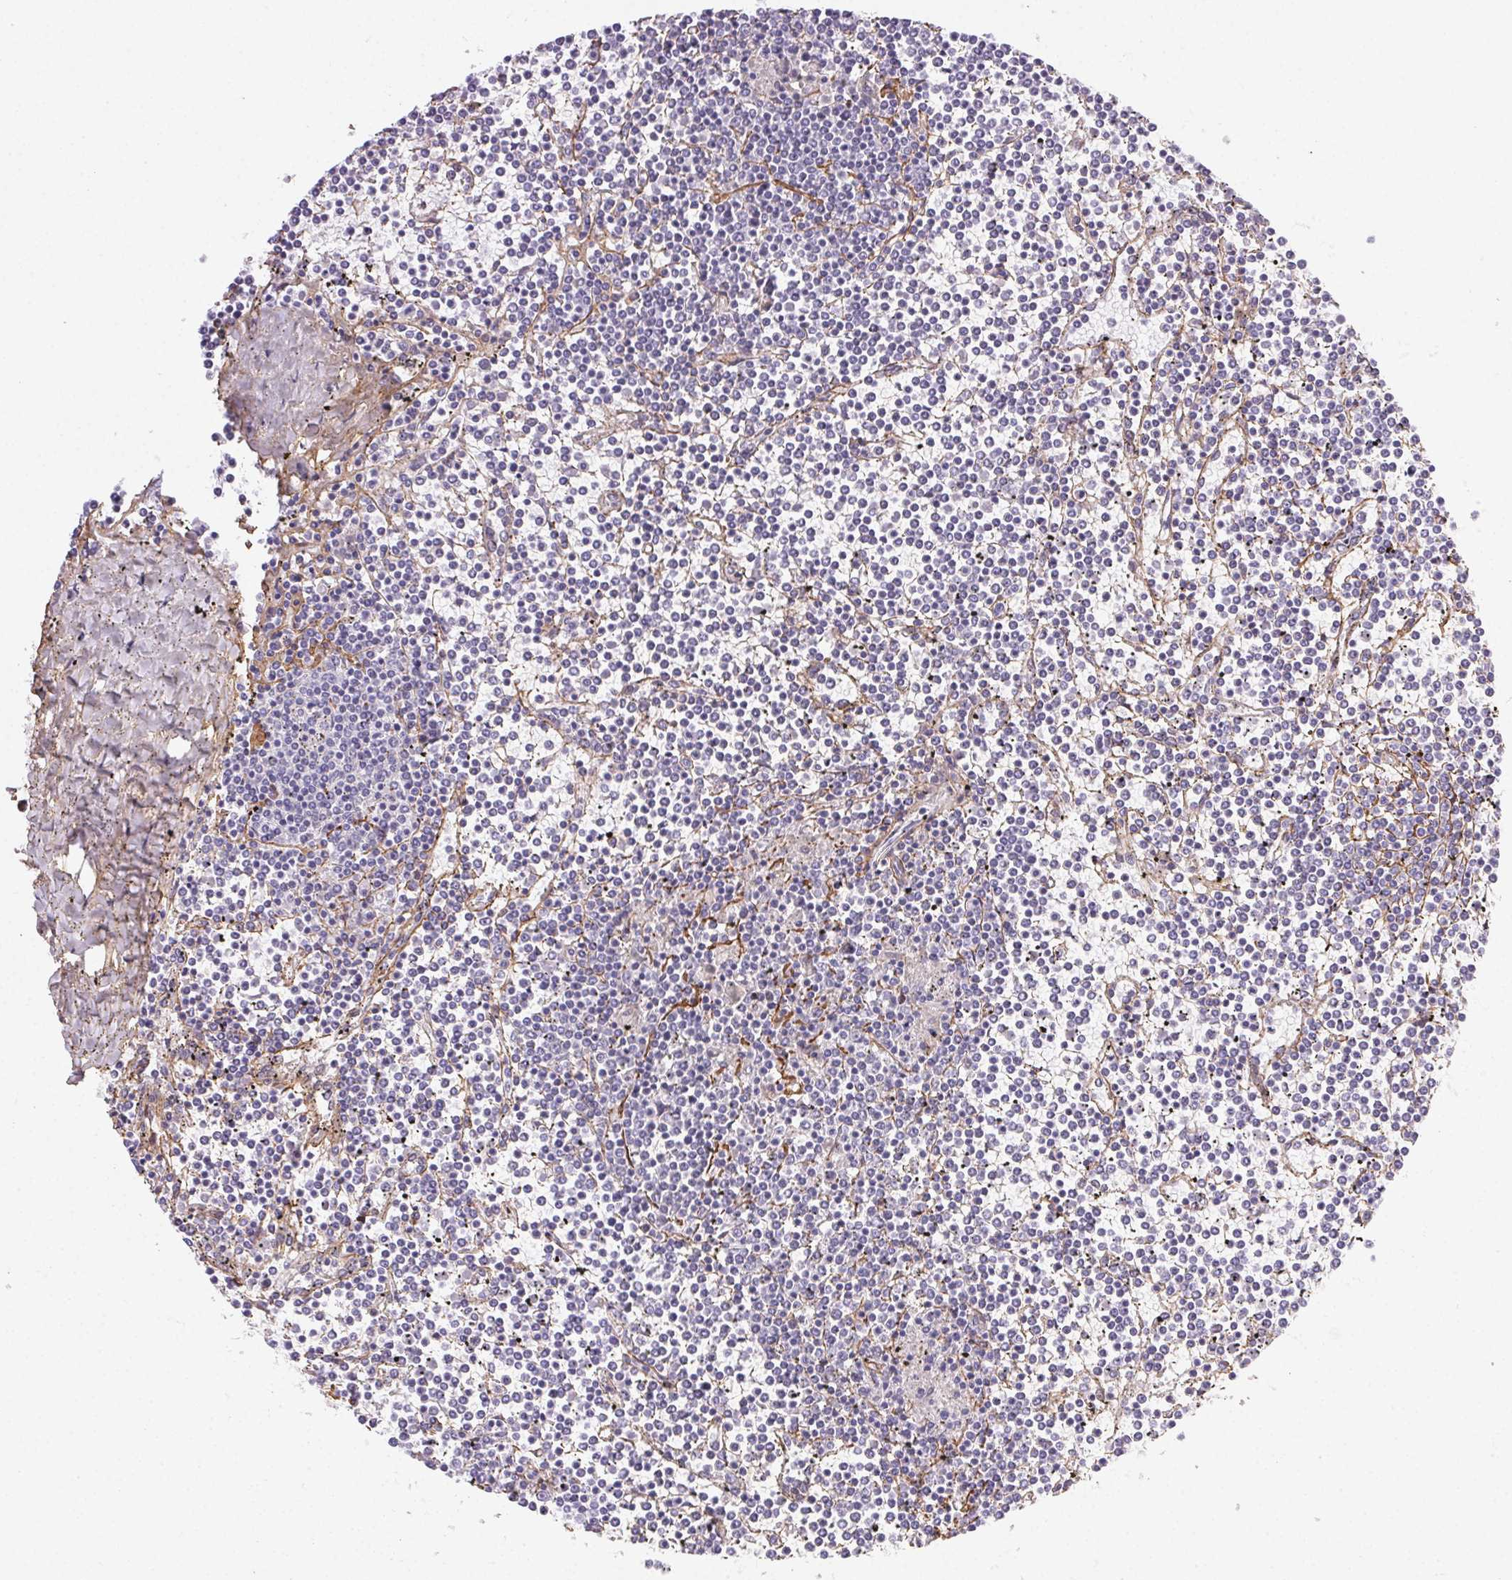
{"staining": {"intensity": "negative", "quantity": "none", "location": "none"}, "tissue": "lymphoma", "cell_type": "Tumor cells", "image_type": "cancer", "snomed": [{"axis": "morphology", "description": "Malignant lymphoma, non-Hodgkin's type, Low grade"}, {"axis": "topography", "description": "Spleen"}], "caption": "IHC histopathology image of neoplastic tissue: low-grade malignant lymphoma, non-Hodgkin's type stained with DAB (3,3'-diaminobenzidine) demonstrates no significant protein positivity in tumor cells. (Stains: DAB (3,3'-diaminobenzidine) IHC with hematoxylin counter stain, Microscopy: brightfield microscopy at high magnification).", "gene": "PDZD2", "patient": {"sex": "female", "age": 19}}